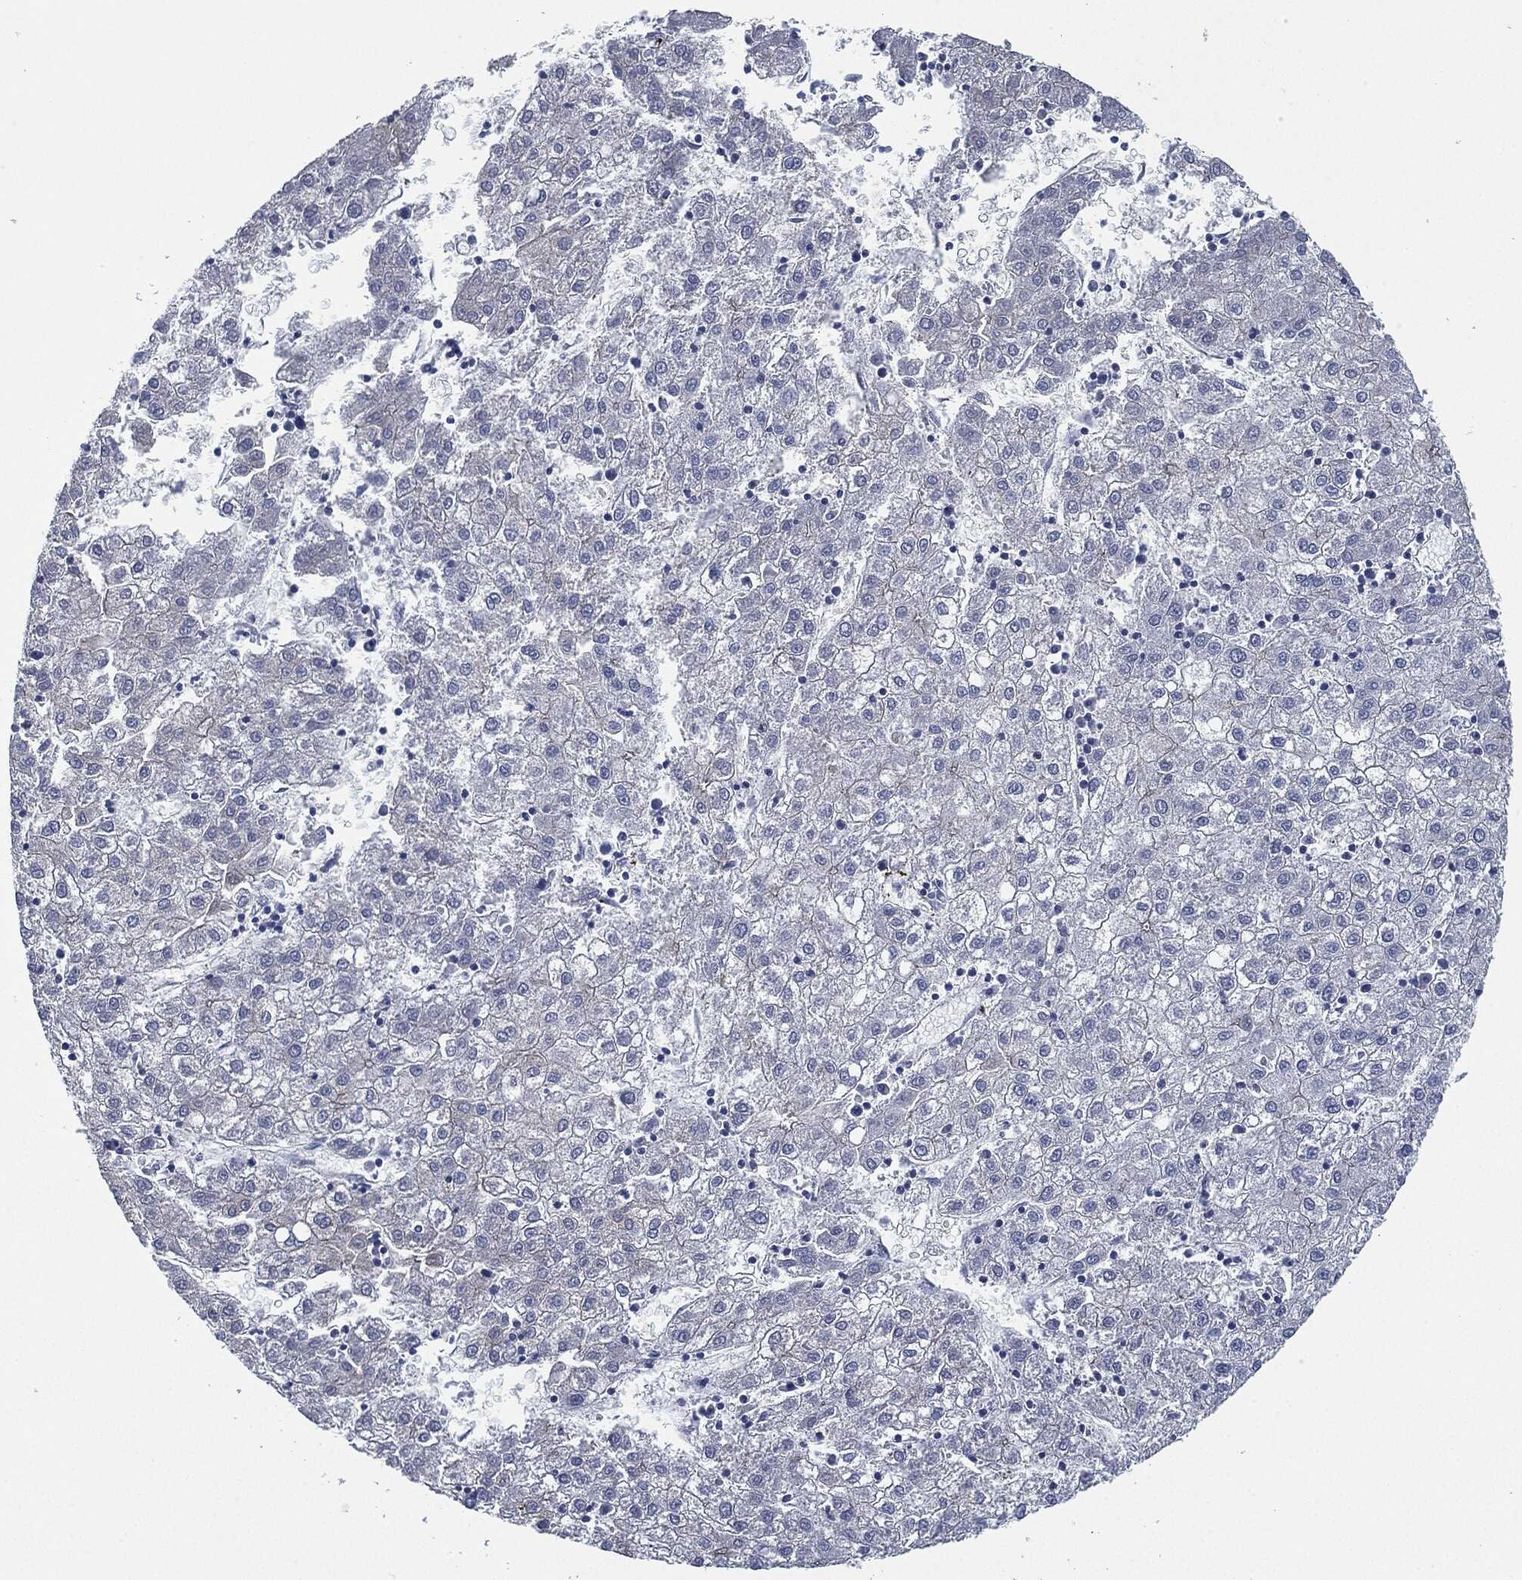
{"staining": {"intensity": "negative", "quantity": "none", "location": "none"}, "tissue": "liver cancer", "cell_type": "Tumor cells", "image_type": "cancer", "snomed": [{"axis": "morphology", "description": "Carcinoma, Hepatocellular, NOS"}, {"axis": "topography", "description": "Liver"}], "caption": "Human hepatocellular carcinoma (liver) stained for a protein using IHC exhibits no expression in tumor cells.", "gene": "SHROOM2", "patient": {"sex": "male", "age": 72}}